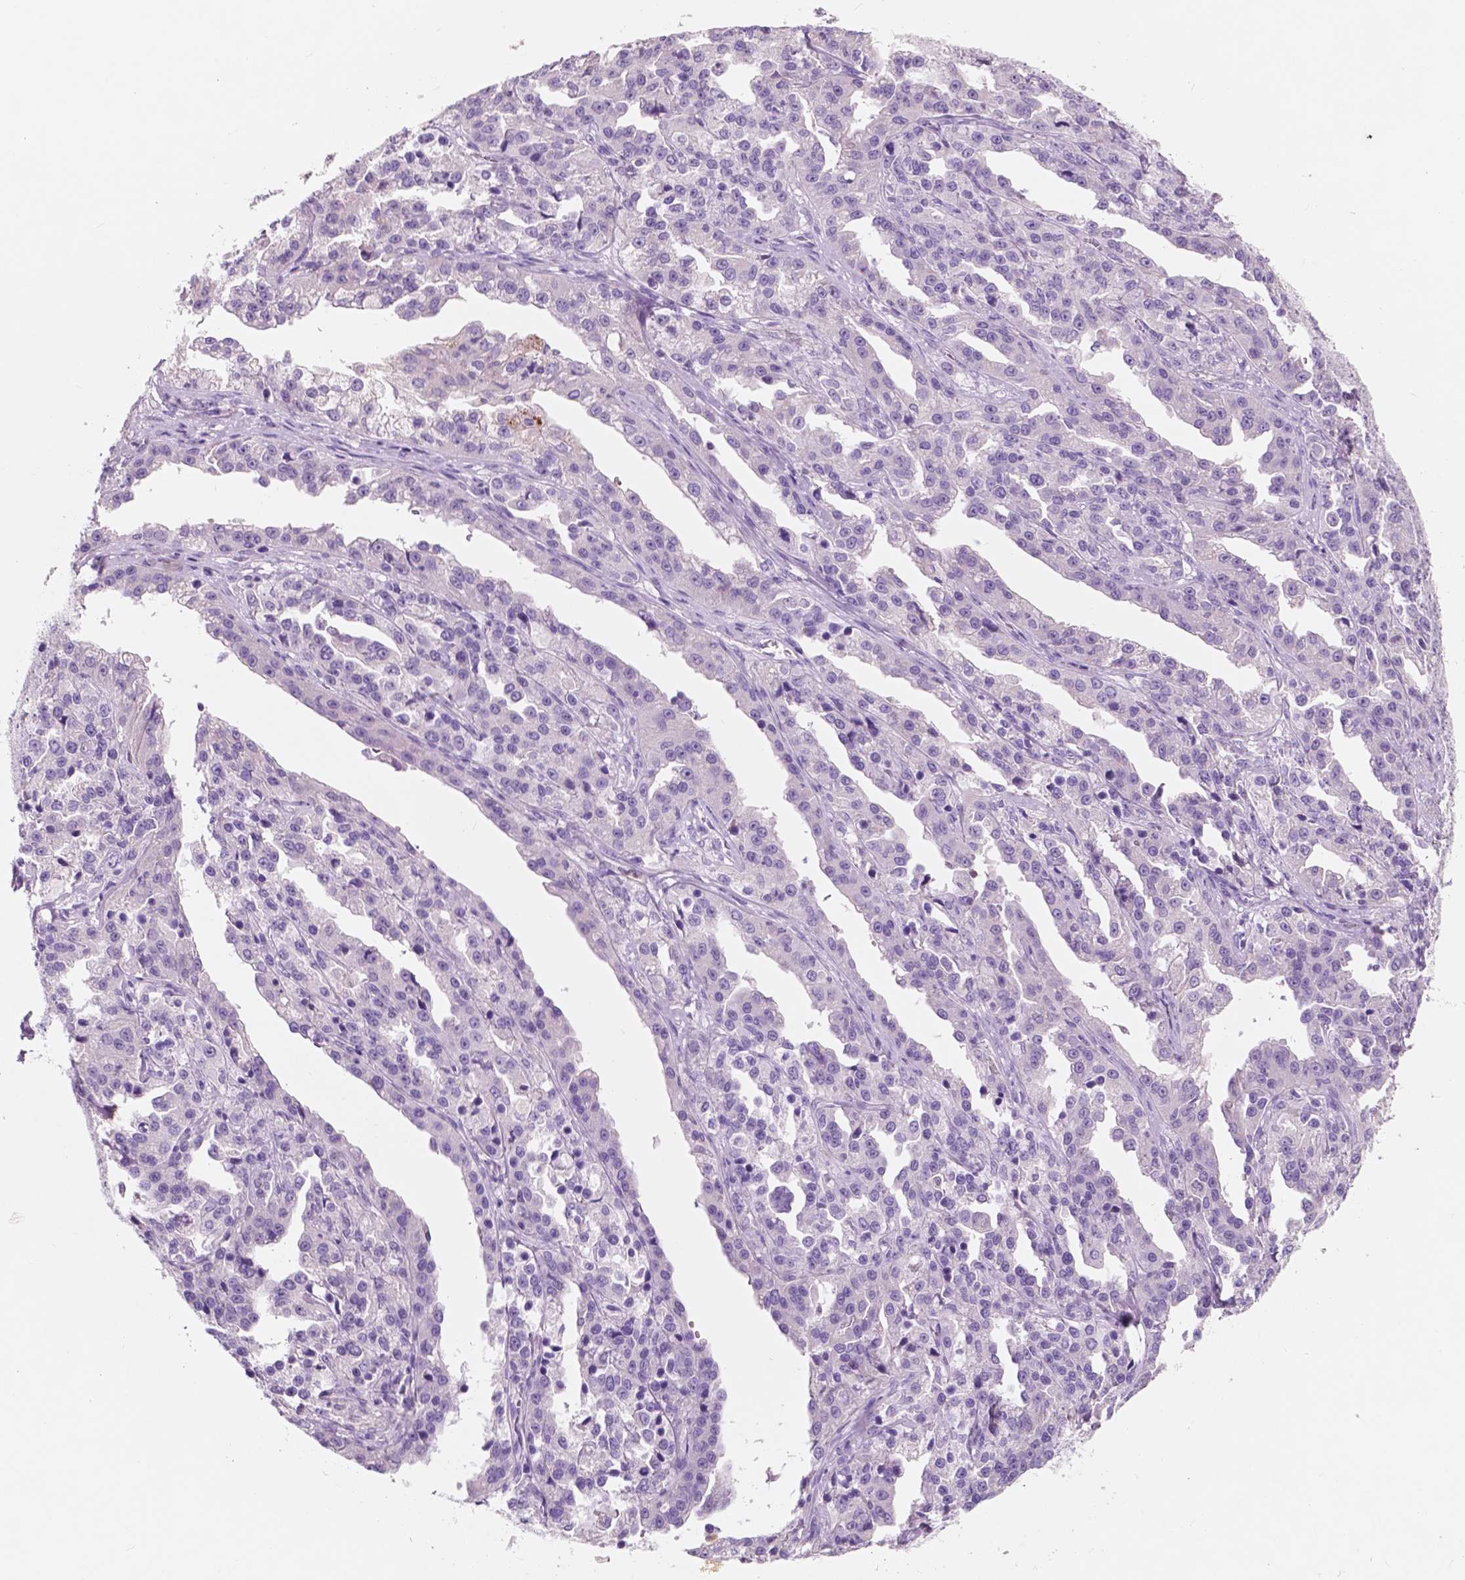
{"staining": {"intensity": "negative", "quantity": "none", "location": "none"}, "tissue": "ovarian cancer", "cell_type": "Tumor cells", "image_type": "cancer", "snomed": [{"axis": "morphology", "description": "Cystadenocarcinoma, serous, NOS"}, {"axis": "topography", "description": "Ovary"}], "caption": "There is no significant expression in tumor cells of serous cystadenocarcinoma (ovarian).", "gene": "CUZD1", "patient": {"sex": "female", "age": 75}}